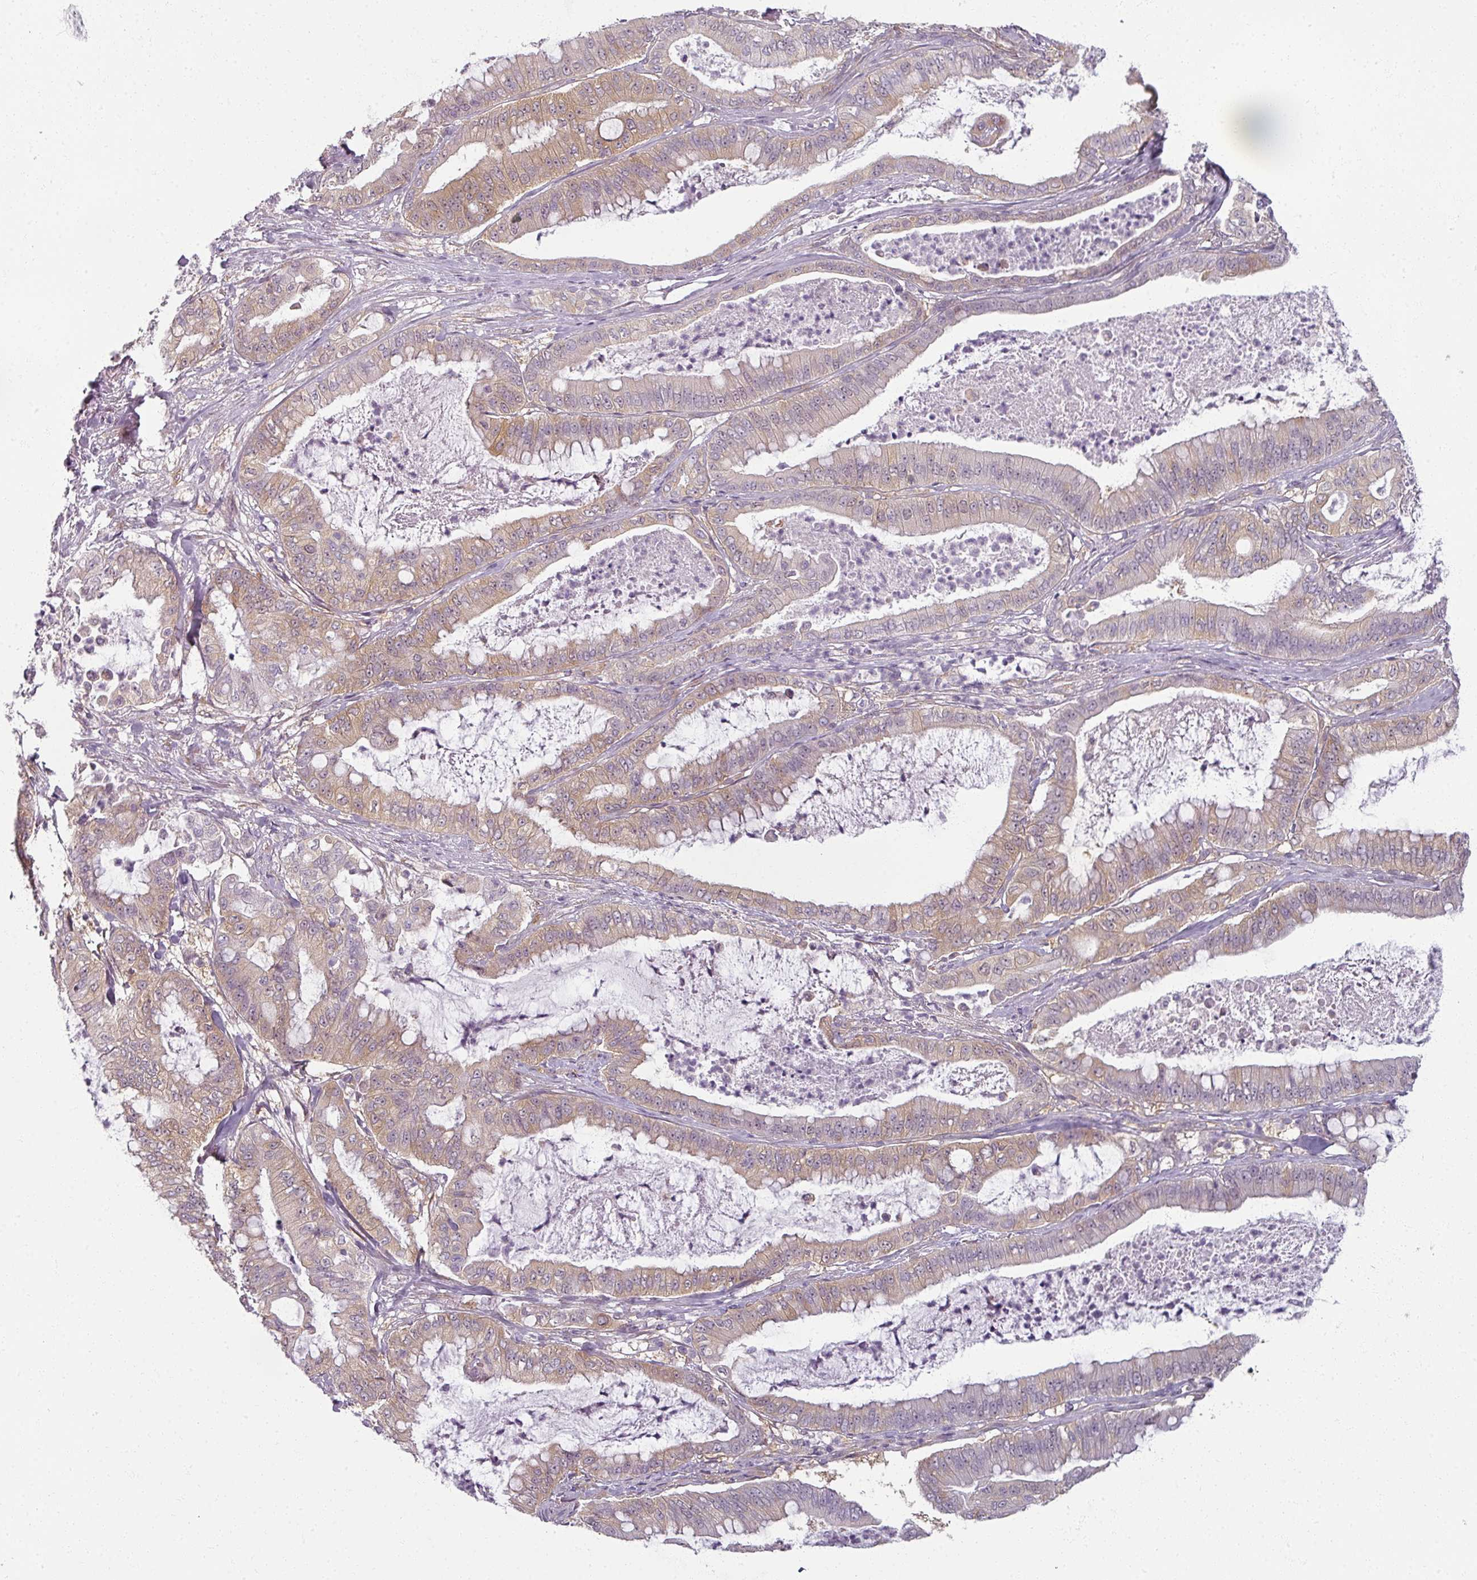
{"staining": {"intensity": "weak", "quantity": "25%-75%", "location": "cytoplasmic/membranous"}, "tissue": "pancreatic cancer", "cell_type": "Tumor cells", "image_type": "cancer", "snomed": [{"axis": "morphology", "description": "Adenocarcinoma, NOS"}, {"axis": "topography", "description": "Pancreas"}], "caption": "Pancreatic adenocarcinoma stained with DAB (3,3'-diaminobenzidine) IHC demonstrates low levels of weak cytoplasmic/membranous expression in approximately 25%-75% of tumor cells.", "gene": "AGPAT4", "patient": {"sex": "male", "age": 71}}